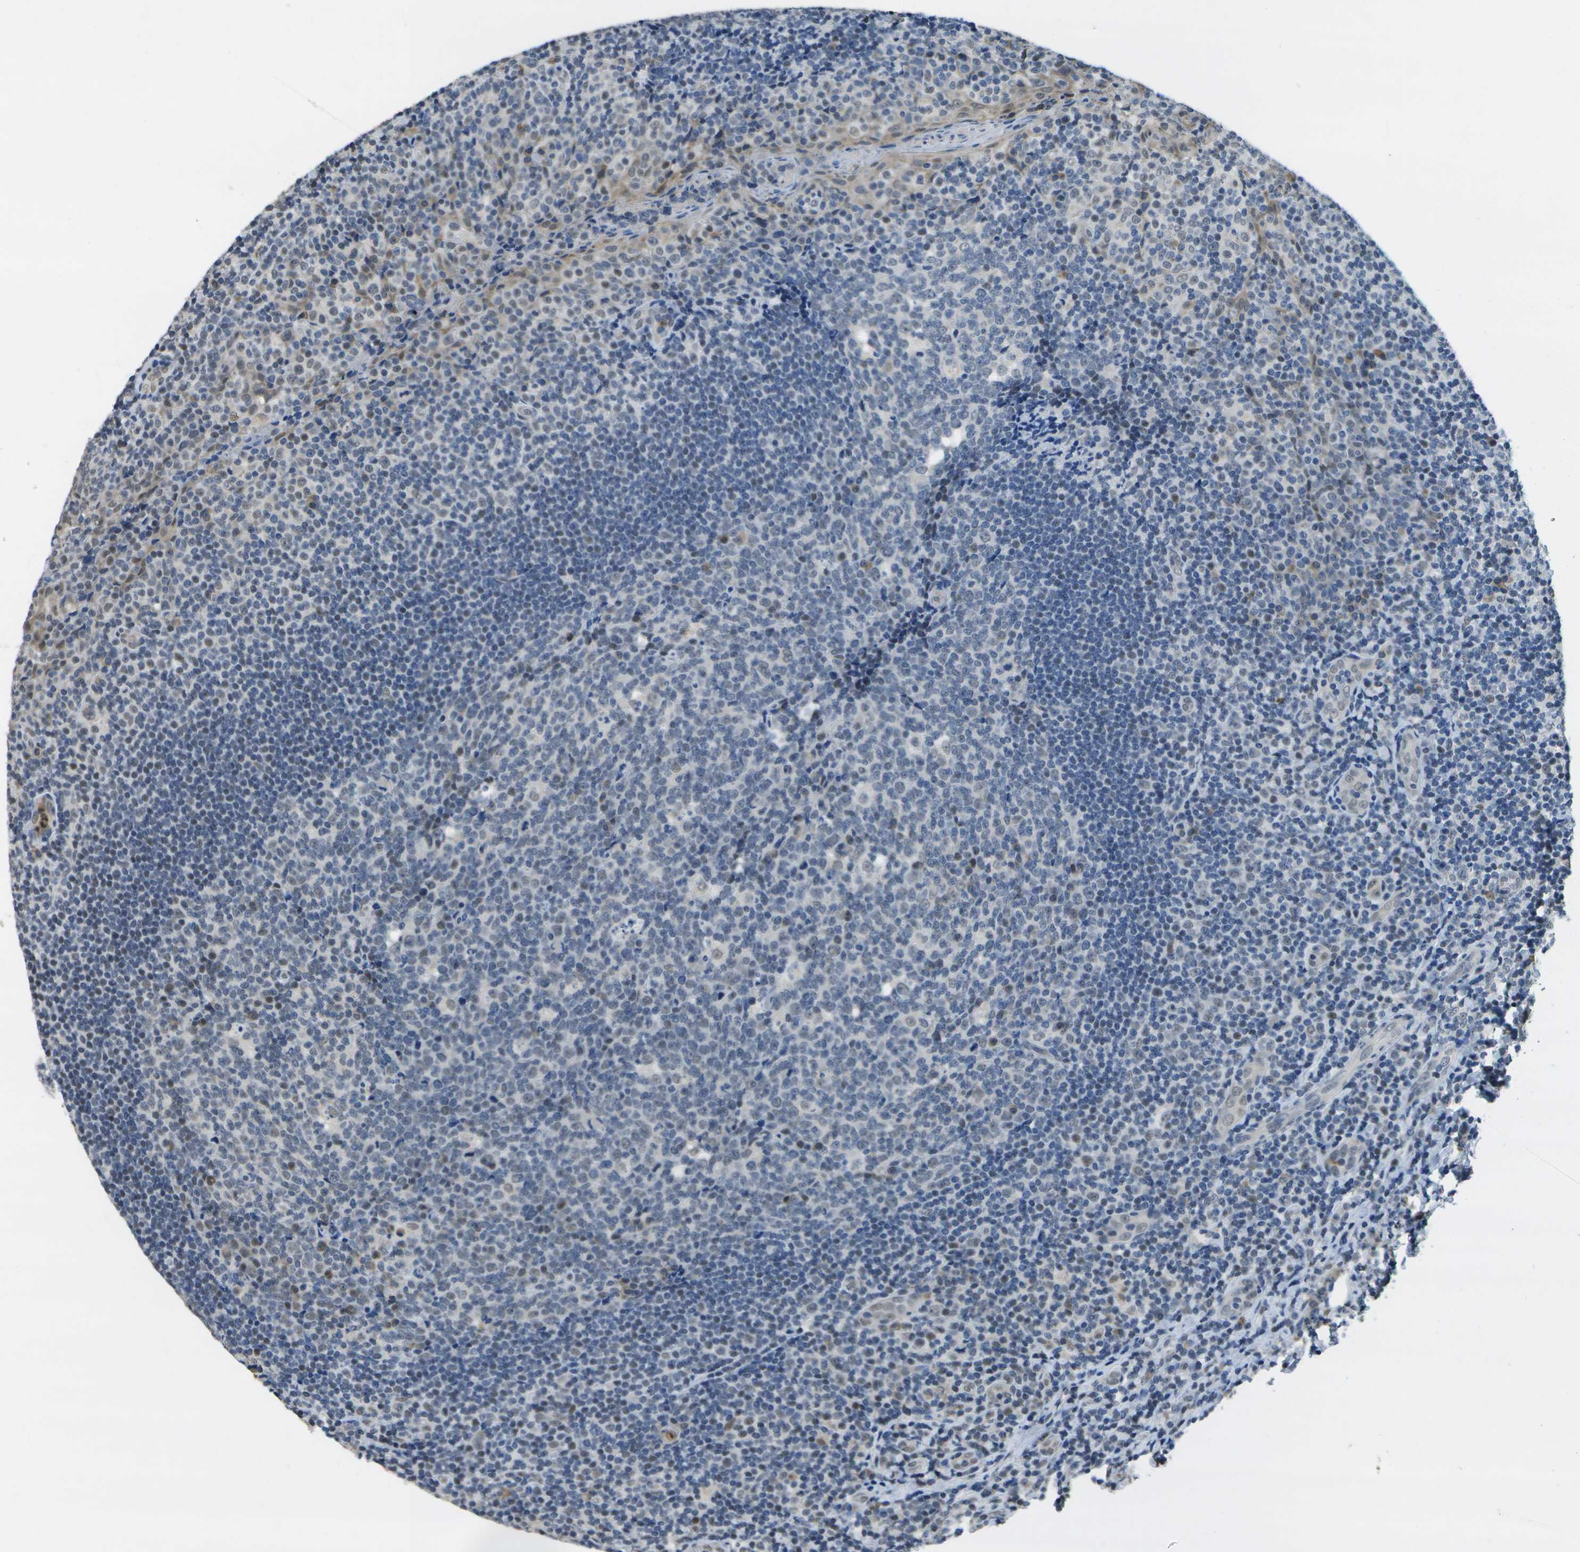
{"staining": {"intensity": "weak", "quantity": "<25%", "location": "nuclear"}, "tissue": "tonsil", "cell_type": "Germinal center cells", "image_type": "normal", "snomed": [{"axis": "morphology", "description": "Normal tissue, NOS"}, {"axis": "topography", "description": "Tonsil"}], "caption": "Protein analysis of benign tonsil exhibits no significant staining in germinal center cells.", "gene": "DSE", "patient": {"sex": "male", "age": 17}}